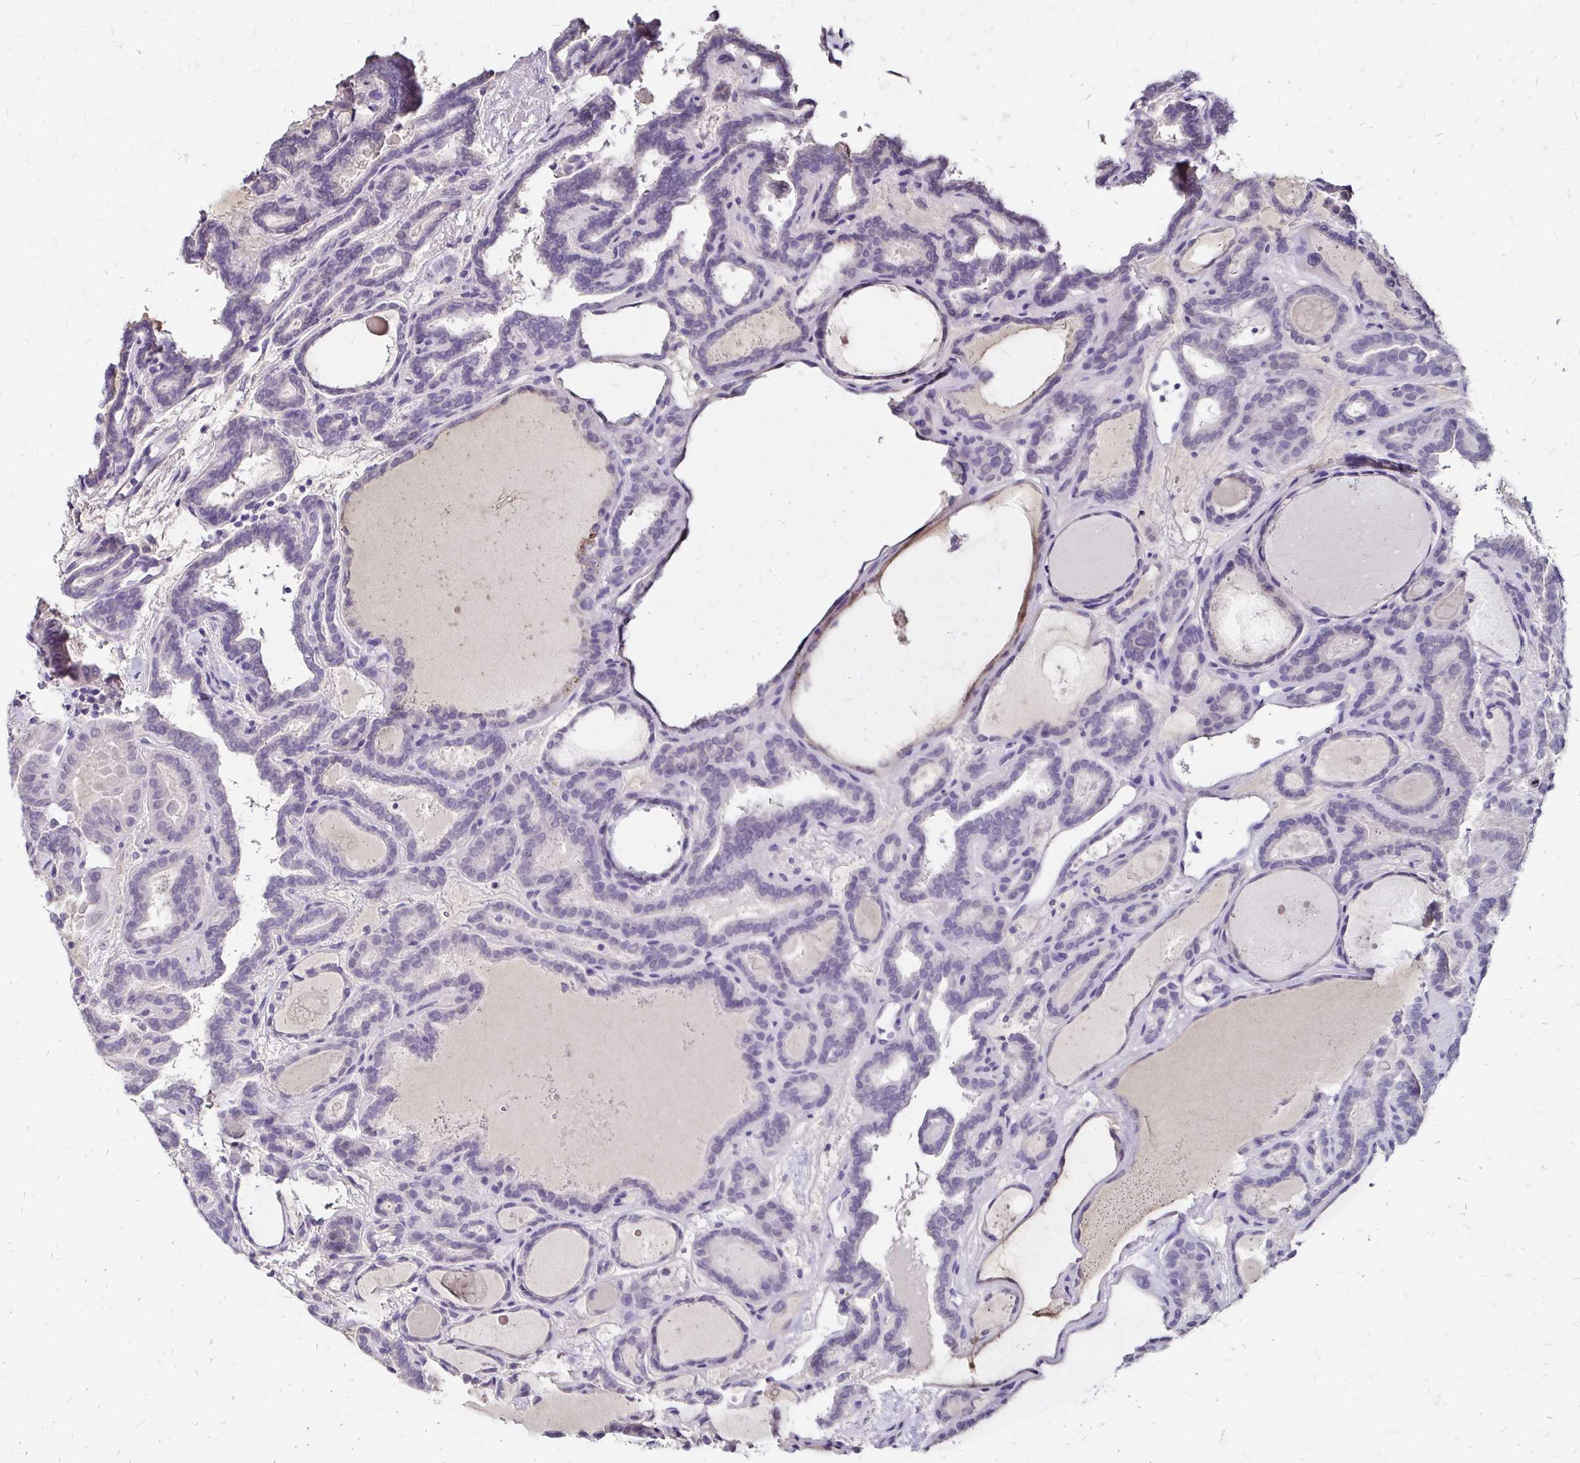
{"staining": {"intensity": "negative", "quantity": "none", "location": "none"}, "tissue": "thyroid cancer", "cell_type": "Tumor cells", "image_type": "cancer", "snomed": [{"axis": "morphology", "description": "Papillary adenocarcinoma, NOS"}, {"axis": "topography", "description": "Thyroid gland"}], "caption": "Tumor cells are negative for protein expression in human thyroid papillary adenocarcinoma. Nuclei are stained in blue.", "gene": "SCG3", "patient": {"sex": "female", "age": 46}}